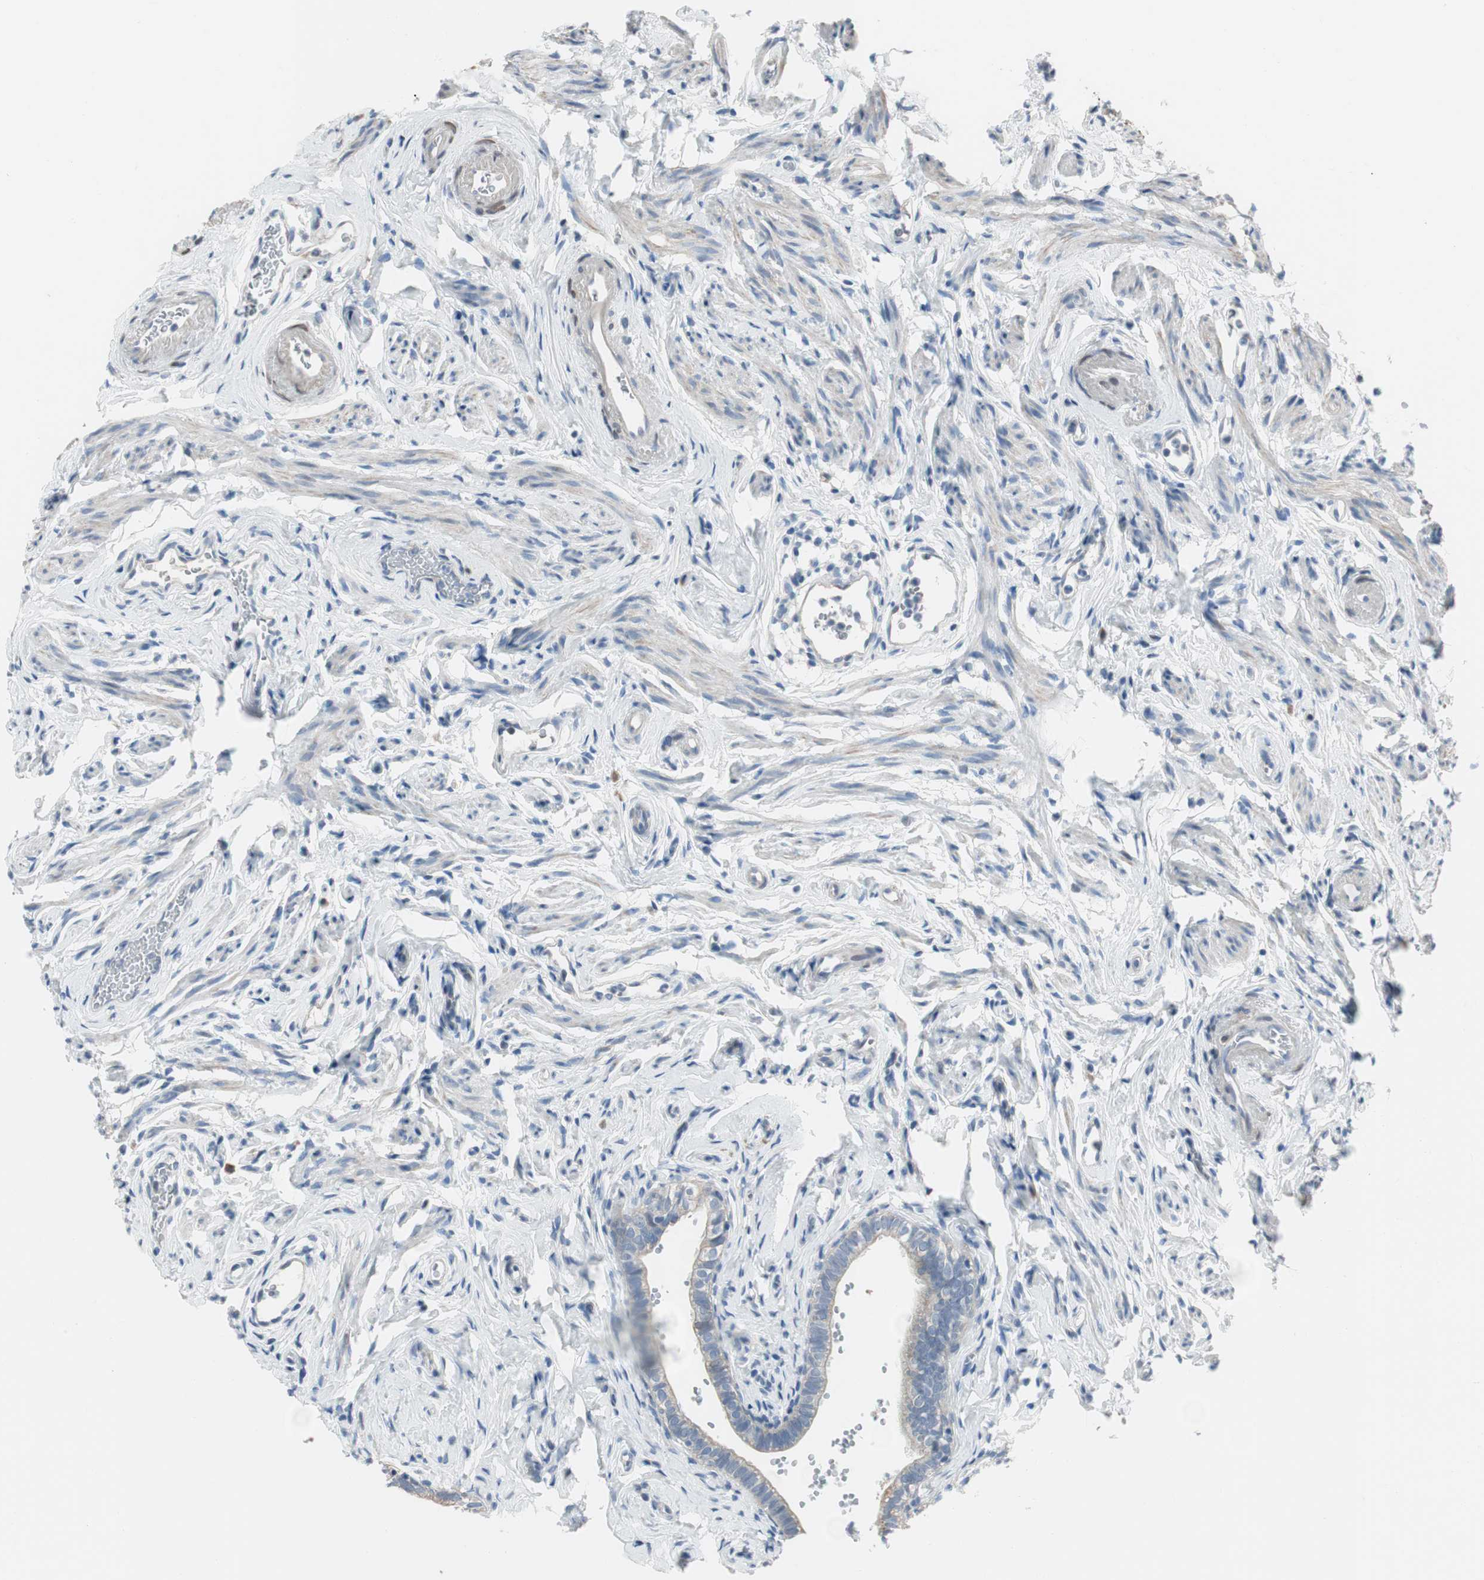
{"staining": {"intensity": "negative", "quantity": "none", "location": "none"}, "tissue": "fallopian tube", "cell_type": "Glandular cells", "image_type": "normal", "snomed": [{"axis": "morphology", "description": "Normal tissue, NOS"}, {"axis": "topography", "description": "Fallopian tube"}], "caption": "Histopathology image shows no significant protein expression in glandular cells of unremarkable fallopian tube. (DAB immunohistochemistry (IHC) visualized using brightfield microscopy, high magnification).", "gene": "SPINK4", "patient": {"sex": "female", "age": 71}}